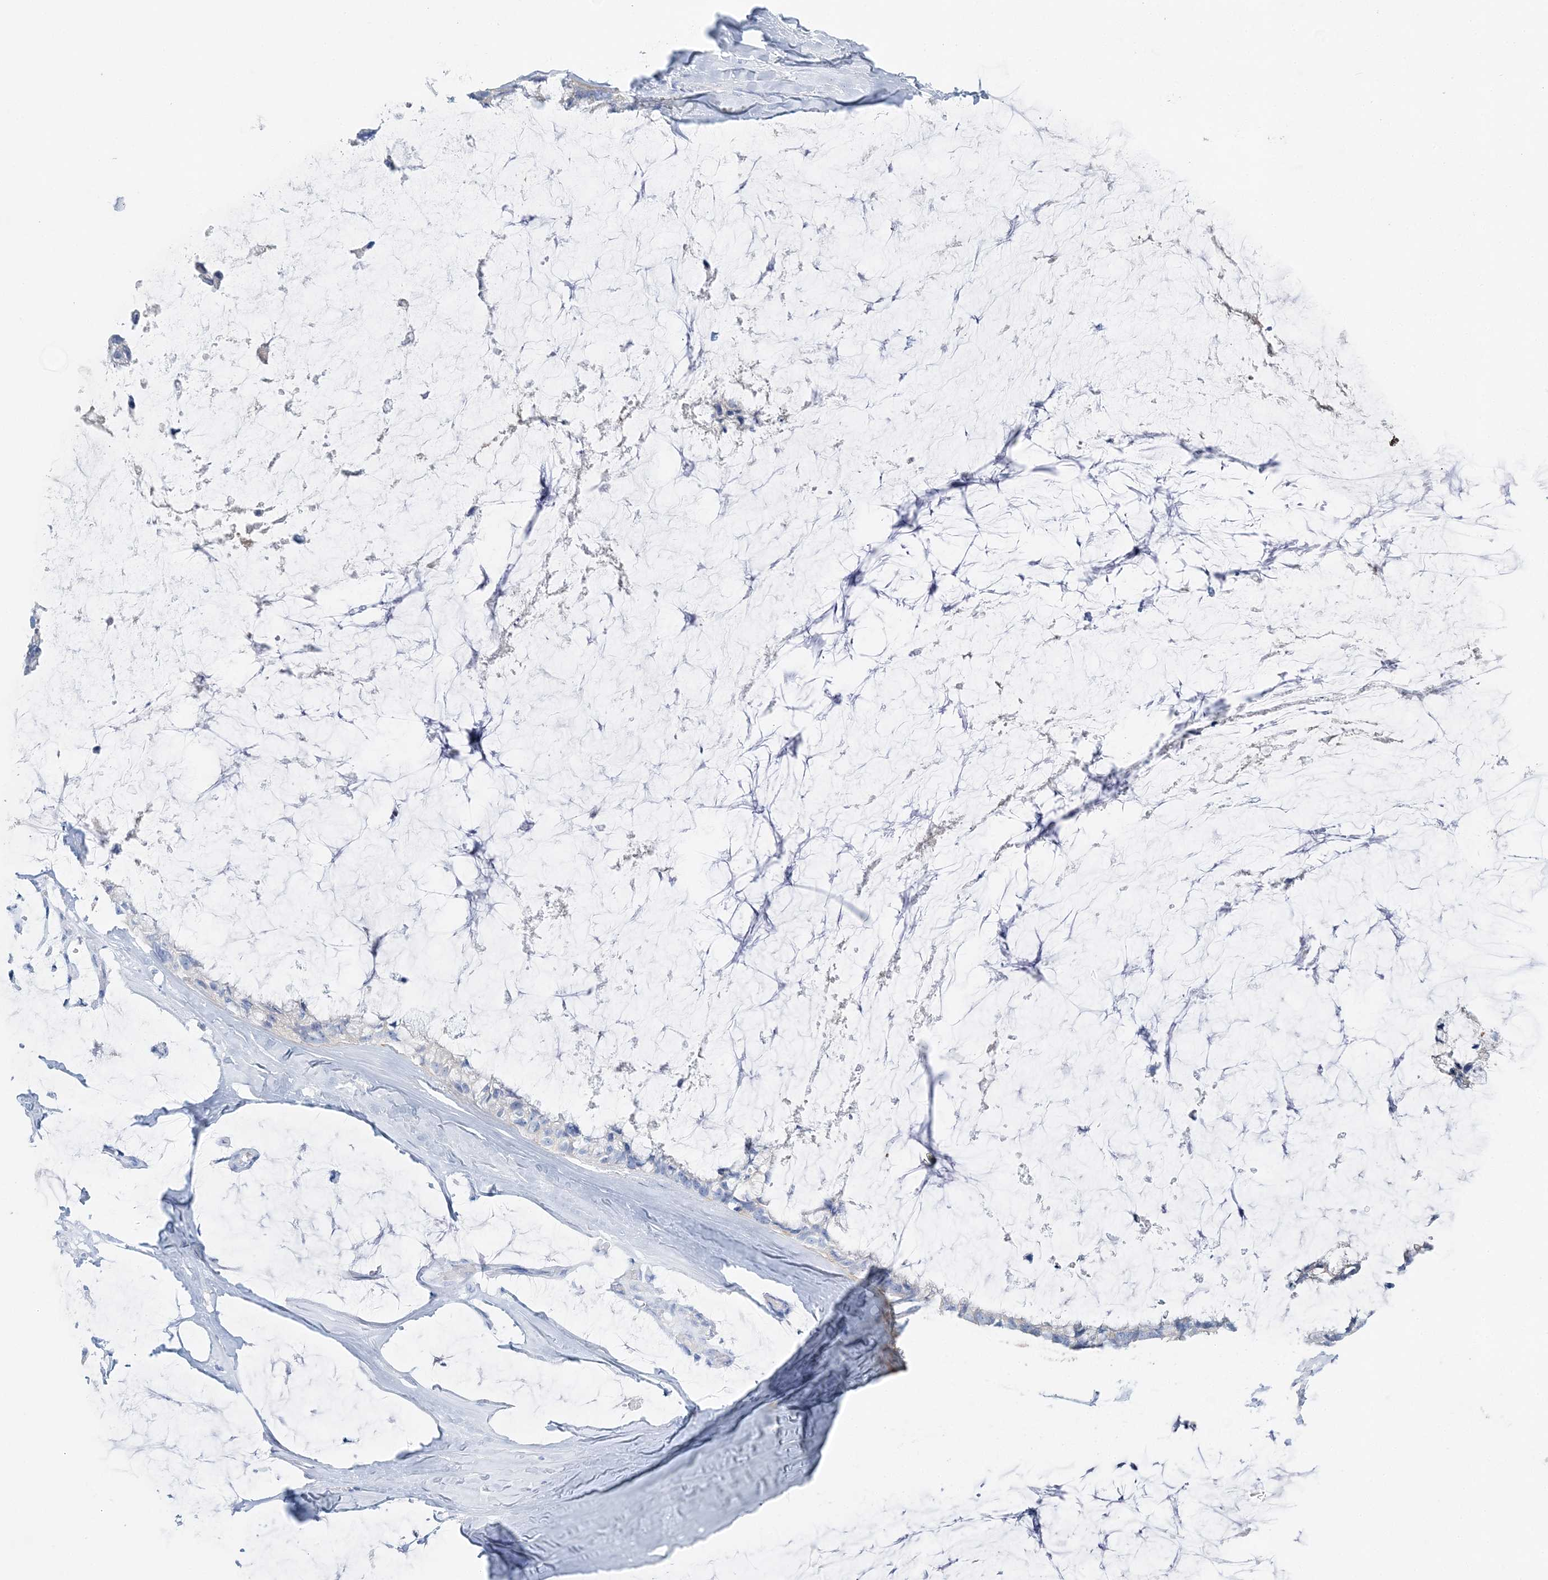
{"staining": {"intensity": "negative", "quantity": "none", "location": "none"}, "tissue": "ovarian cancer", "cell_type": "Tumor cells", "image_type": "cancer", "snomed": [{"axis": "morphology", "description": "Cystadenocarcinoma, mucinous, NOS"}, {"axis": "topography", "description": "Ovary"}], "caption": "Immunohistochemistry photomicrograph of neoplastic tissue: ovarian cancer (mucinous cystadenocarcinoma) stained with DAB exhibits no significant protein expression in tumor cells.", "gene": "SLC5A6", "patient": {"sex": "female", "age": 39}}